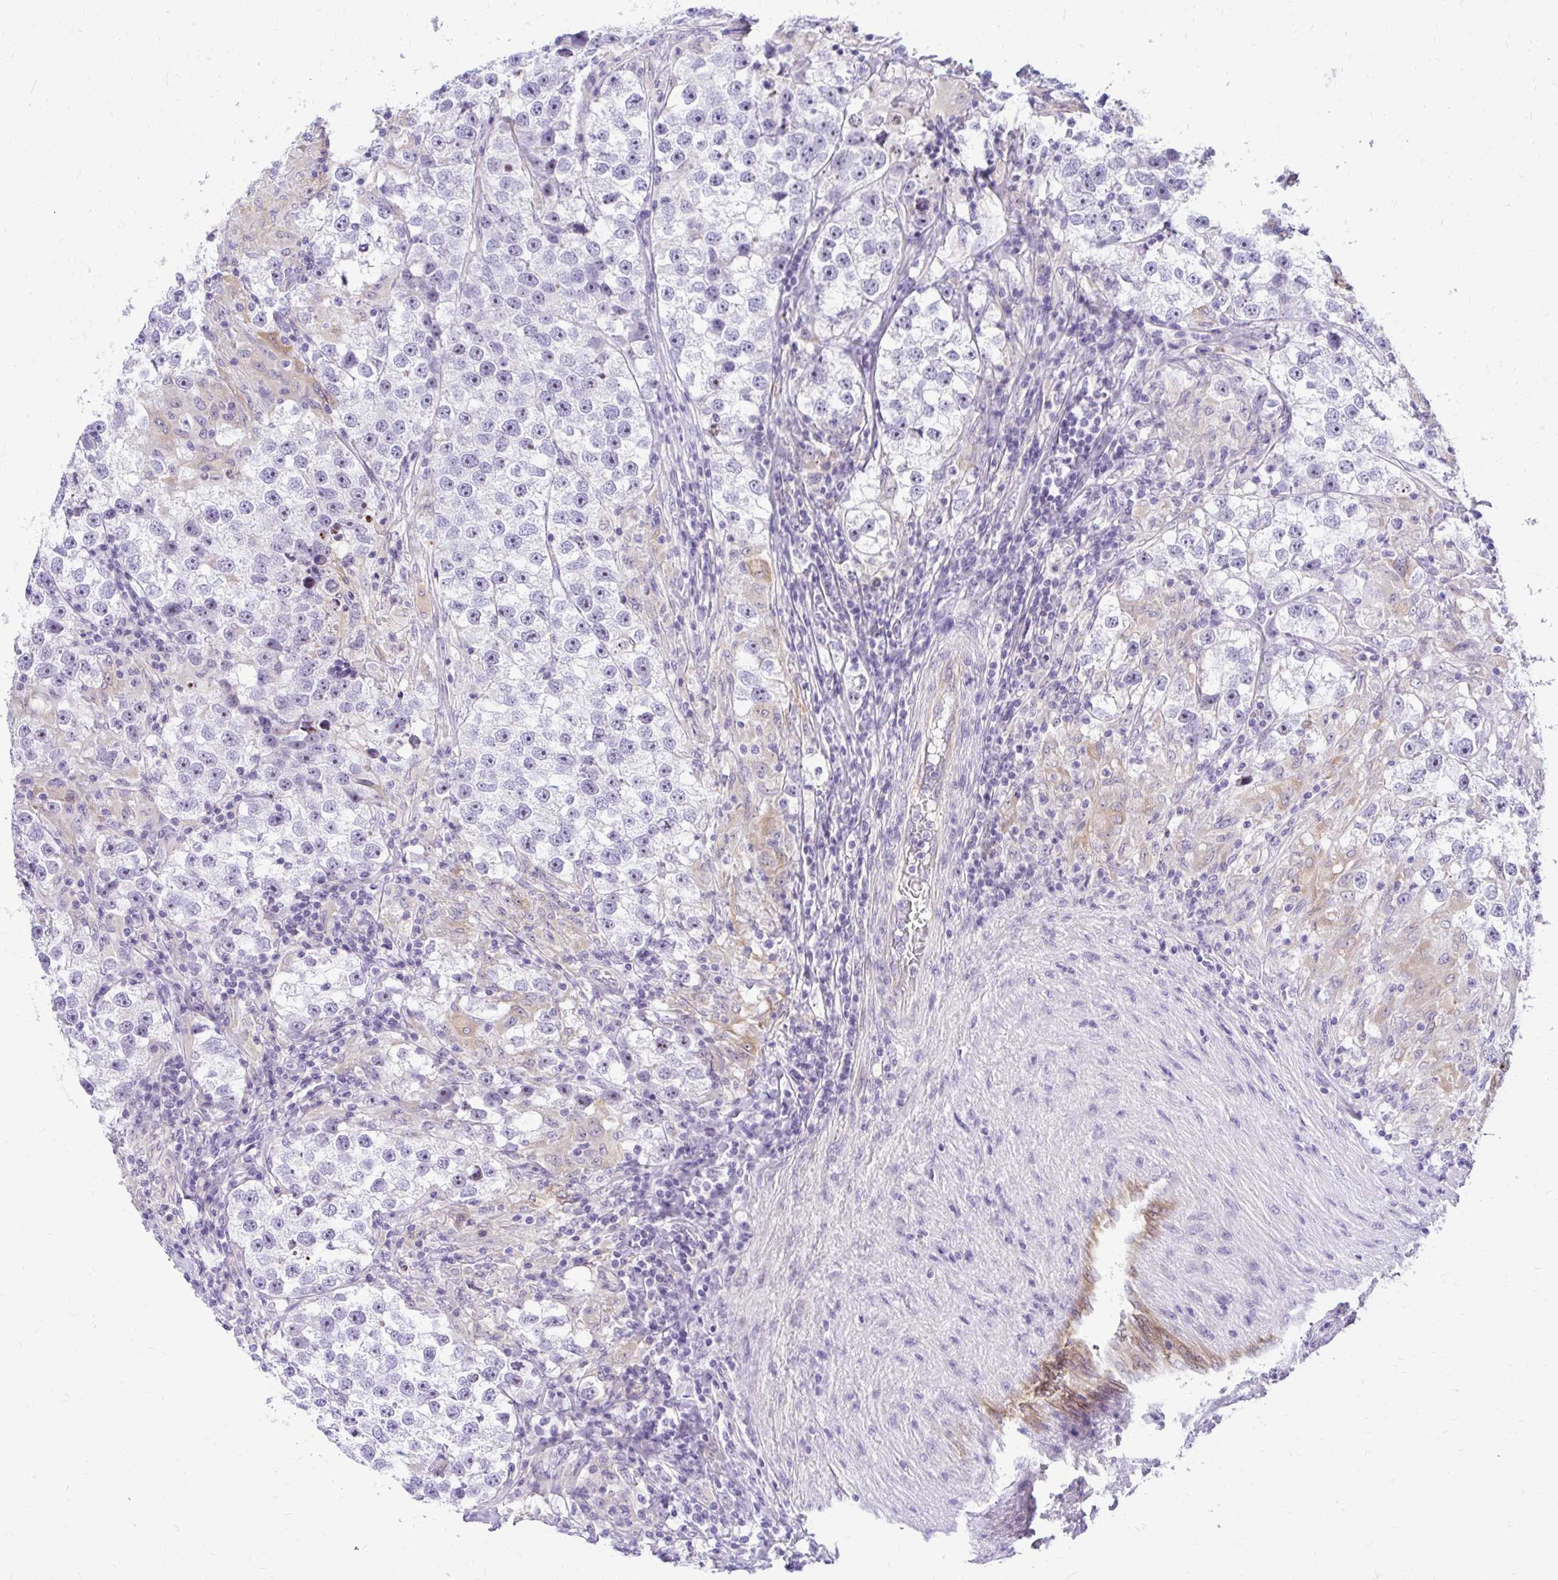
{"staining": {"intensity": "negative", "quantity": "none", "location": "none"}, "tissue": "testis cancer", "cell_type": "Tumor cells", "image_type": "cancer", "snomed": [{"axis": "morphology", "description": "Seminoma, NOS"}, {"axis": "topography", "description": "Testis"}], "caption": "There is no significant expression in tumor cells of testis cancer. (DAB immunohistochemistry (IHC), high magnification).", "gene": "NIFK", "patient": {"sex": "male", "age": 46}}